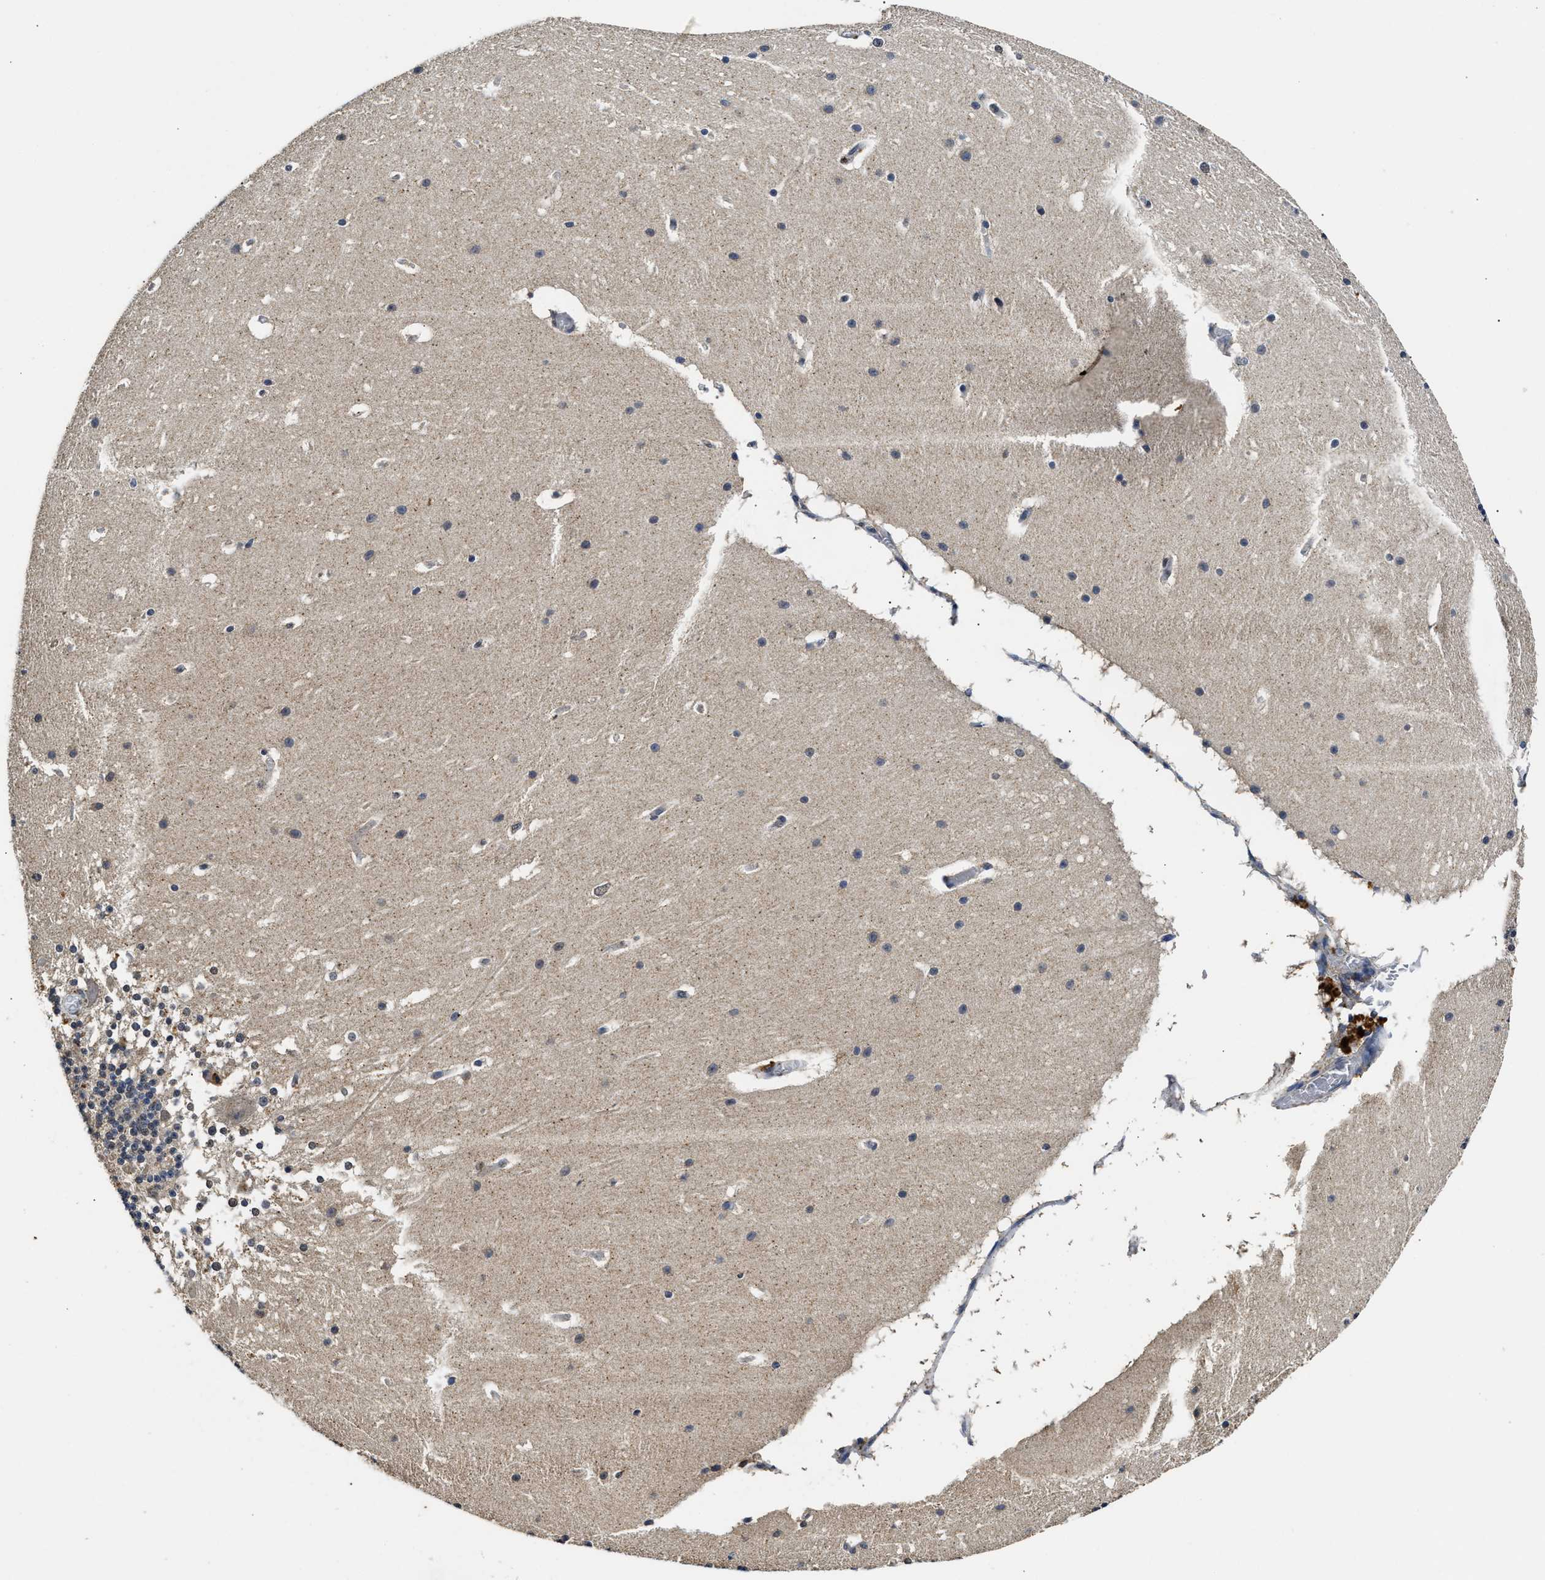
{"staining": {"intensity": "weak", "quantity": "25%-75%", "location": "cytoplasmic/membranous"}, "tissue": "cerebellum", "cell_type": "Cells in granular layer", "image_type": "normal", "snomed": [{"axis": "morphology", "description": "Normal tissue, NOS"}, {"axis": "topography", "description": "Cerebellum"}], "caption": "An immunohistochemistry histopathology image of unremarkable tissue is shown. Protein staining in brown shows weak cytoplasmic/membranous positivity in cerebellum within cells in granular layer.", "gene": "CTNNA1", "patient": {"sex": "female", "age": 19}}